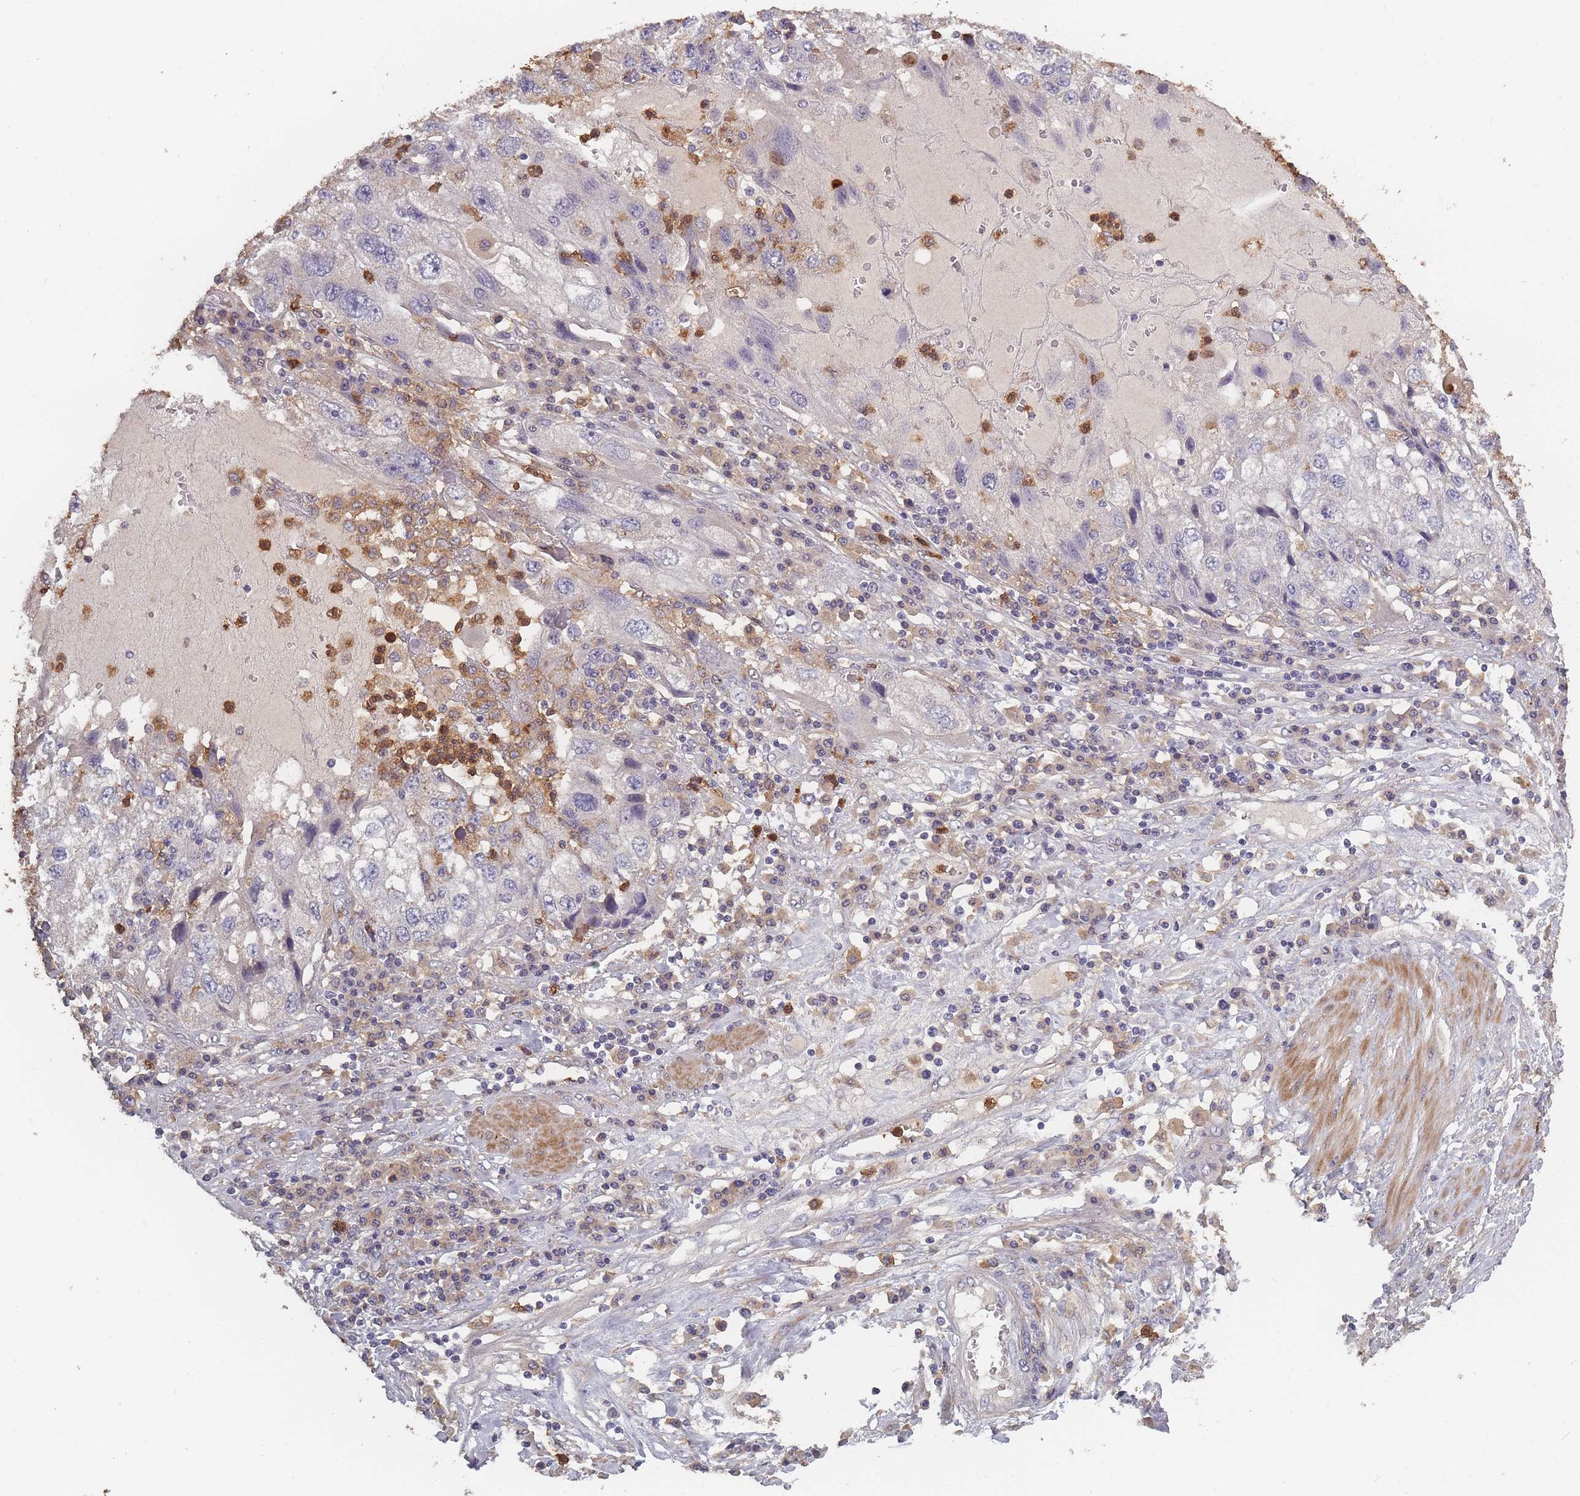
{"staining": {"intensity": "negative", "quantity": "none", "location": "none"}, "tissue": "endometrial cancer", "cell_type": "Tumor cells", "image_type": "cancer", "snomed": [{"axis": "morphology", "description": "Adenocarcinoma, NOS"}, {"axis": "topography", "description": "Endometrium"}], "caption": "IHC photomicrograph of endometrial adenocarcinoma stained for a protein (brown), which demonstrates no positivity in tumor cells. (DAB immunohistochemistry with hematoxylin counter stain).", "gene": "BST1", "patient": {"sex": "female", "age": 49}}